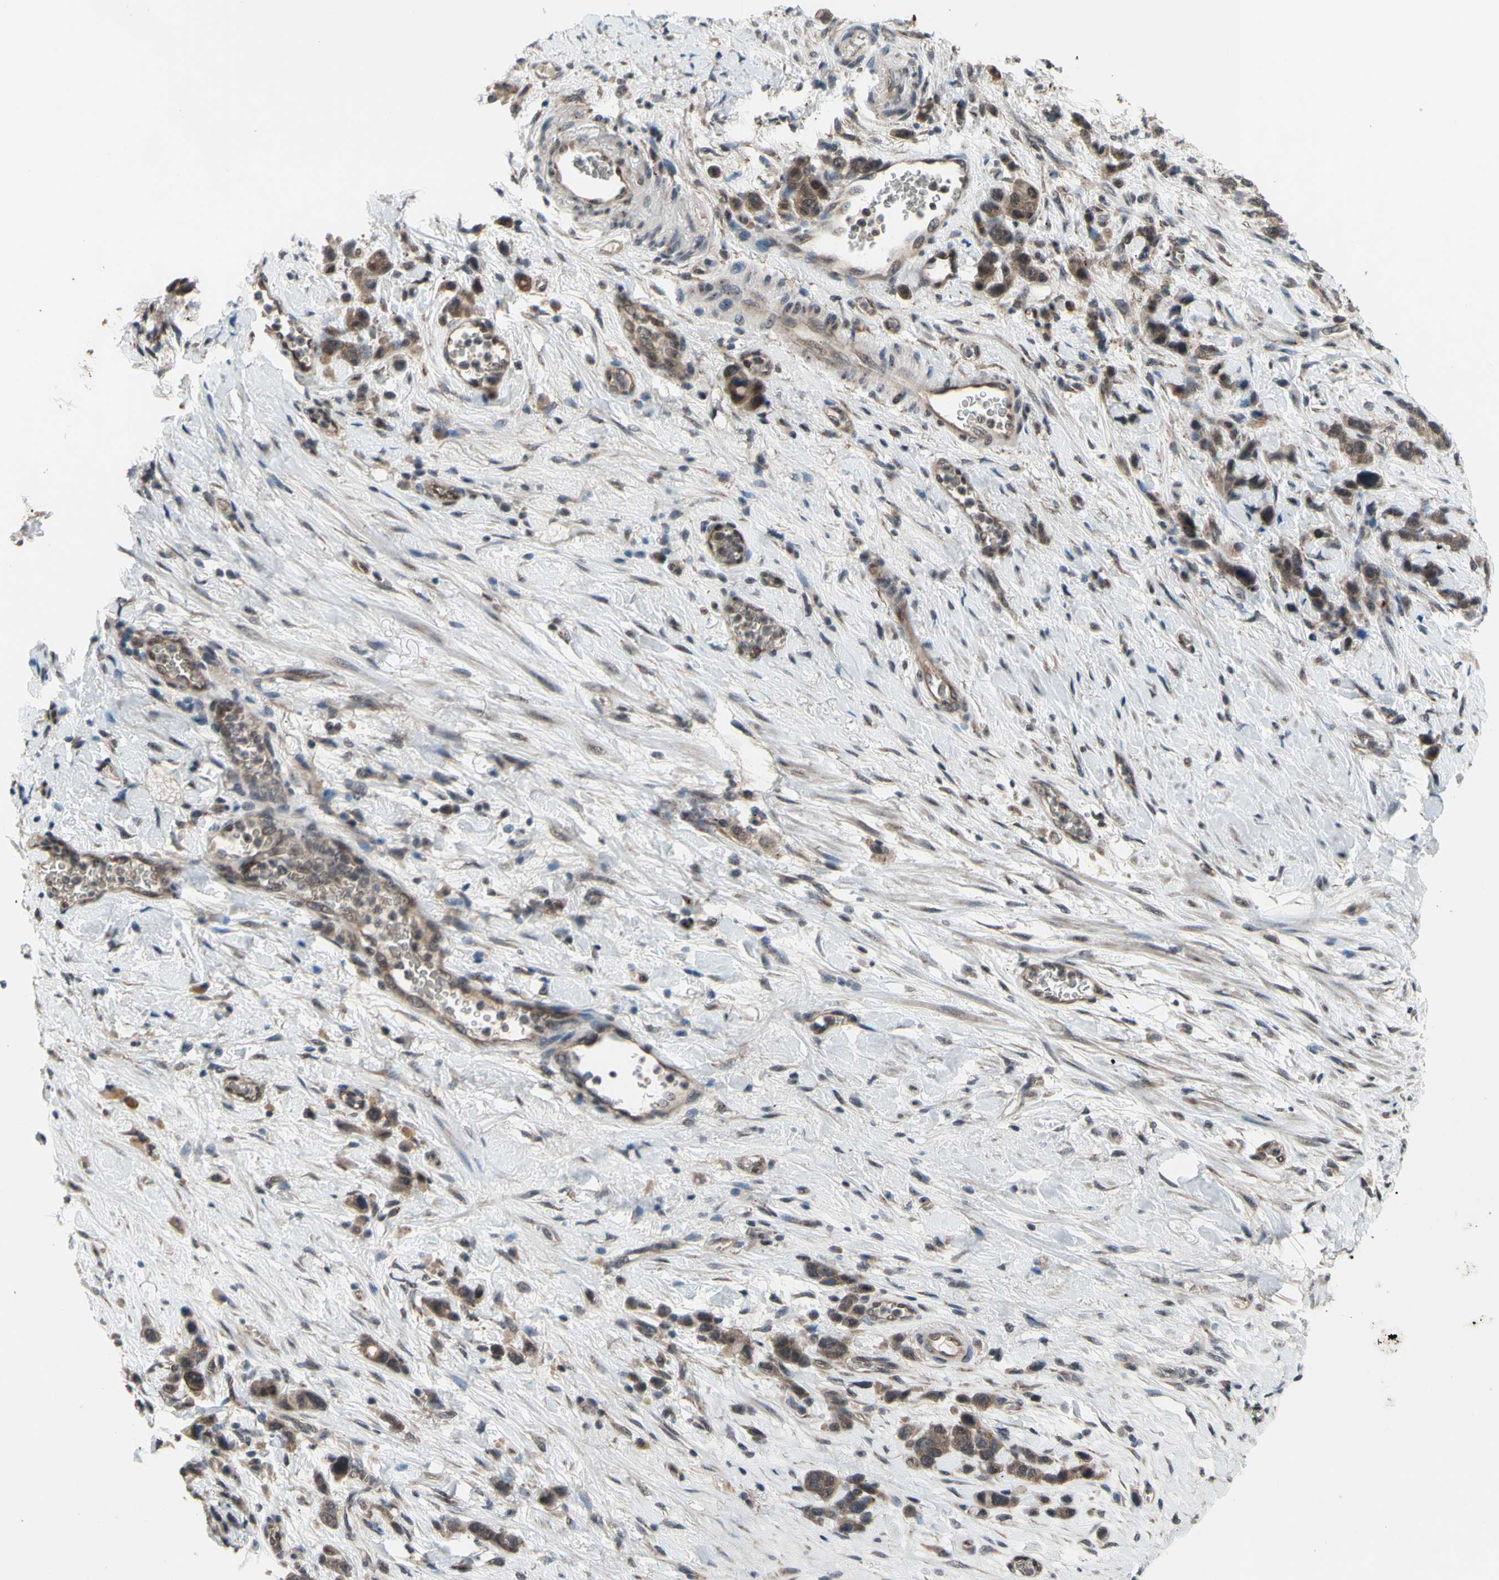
{"staining": {"intensity": "weak", "quantity": ">75%", "location": "cytoplasmic/membranous"}, "tissue": "stomach cancer", "cell_type": "Tumor cells", "image_type": "cancer", "snomed": [{"axis": "morphology", "description": "Adenocarcinoma, NOS"}, {"axis": "morphology", "description": "Adenocarcinoma, High grade"}, {"axis": "topography", "description": "Stomach, upper"}, {"axis": "topography", "description": "Stomach, lower"}], "caption": "Immunohistochemical staining of stomach cancer exhibits low levels of weak cytoplasmic/membranous staining in approximately >75% of tumor cells. (IHC, brightfield microscopy, high magnification).", "gene": "TRDMT1", "patient": {"sex": "female", "age": 65}}